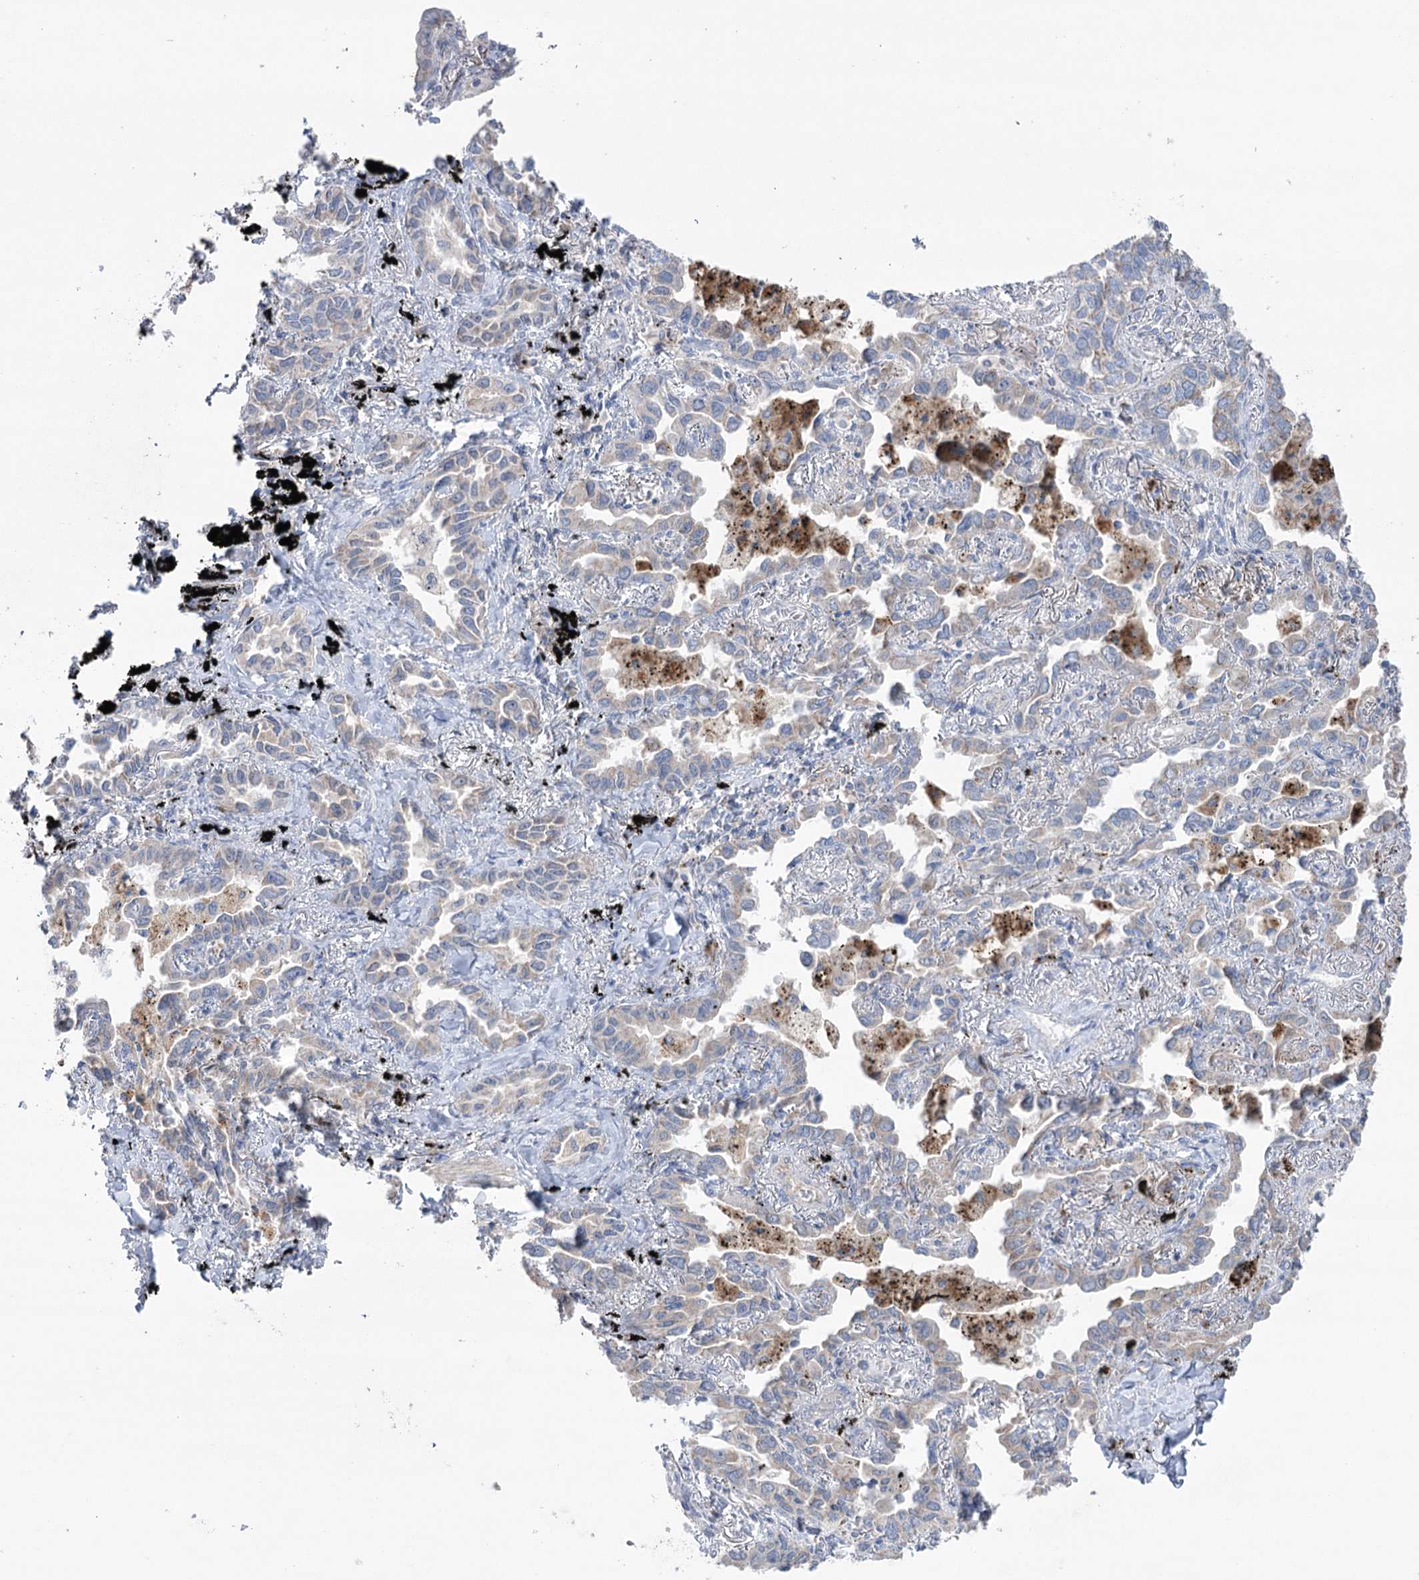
{"staining": {"intensity": "weak", "quantity": "<25%", "location": "cytoplasmic/membranous"}, "tissue": "lung cancer", "cell_type": "Tumor cells", "image_type": "cancer", "snomed": [{"axis": "morphology", "description": "Adenocarcinoma, NOS"}, {"axis": "topography", "description": "Lung"}], "caption": "This is a image of immunohistochemistry staining of lung cancer (adenocarcinoma), which shows no positivity in tumor cells.", "gene": "MTCH2", "patient": {"sex": "male", "age": 67}}